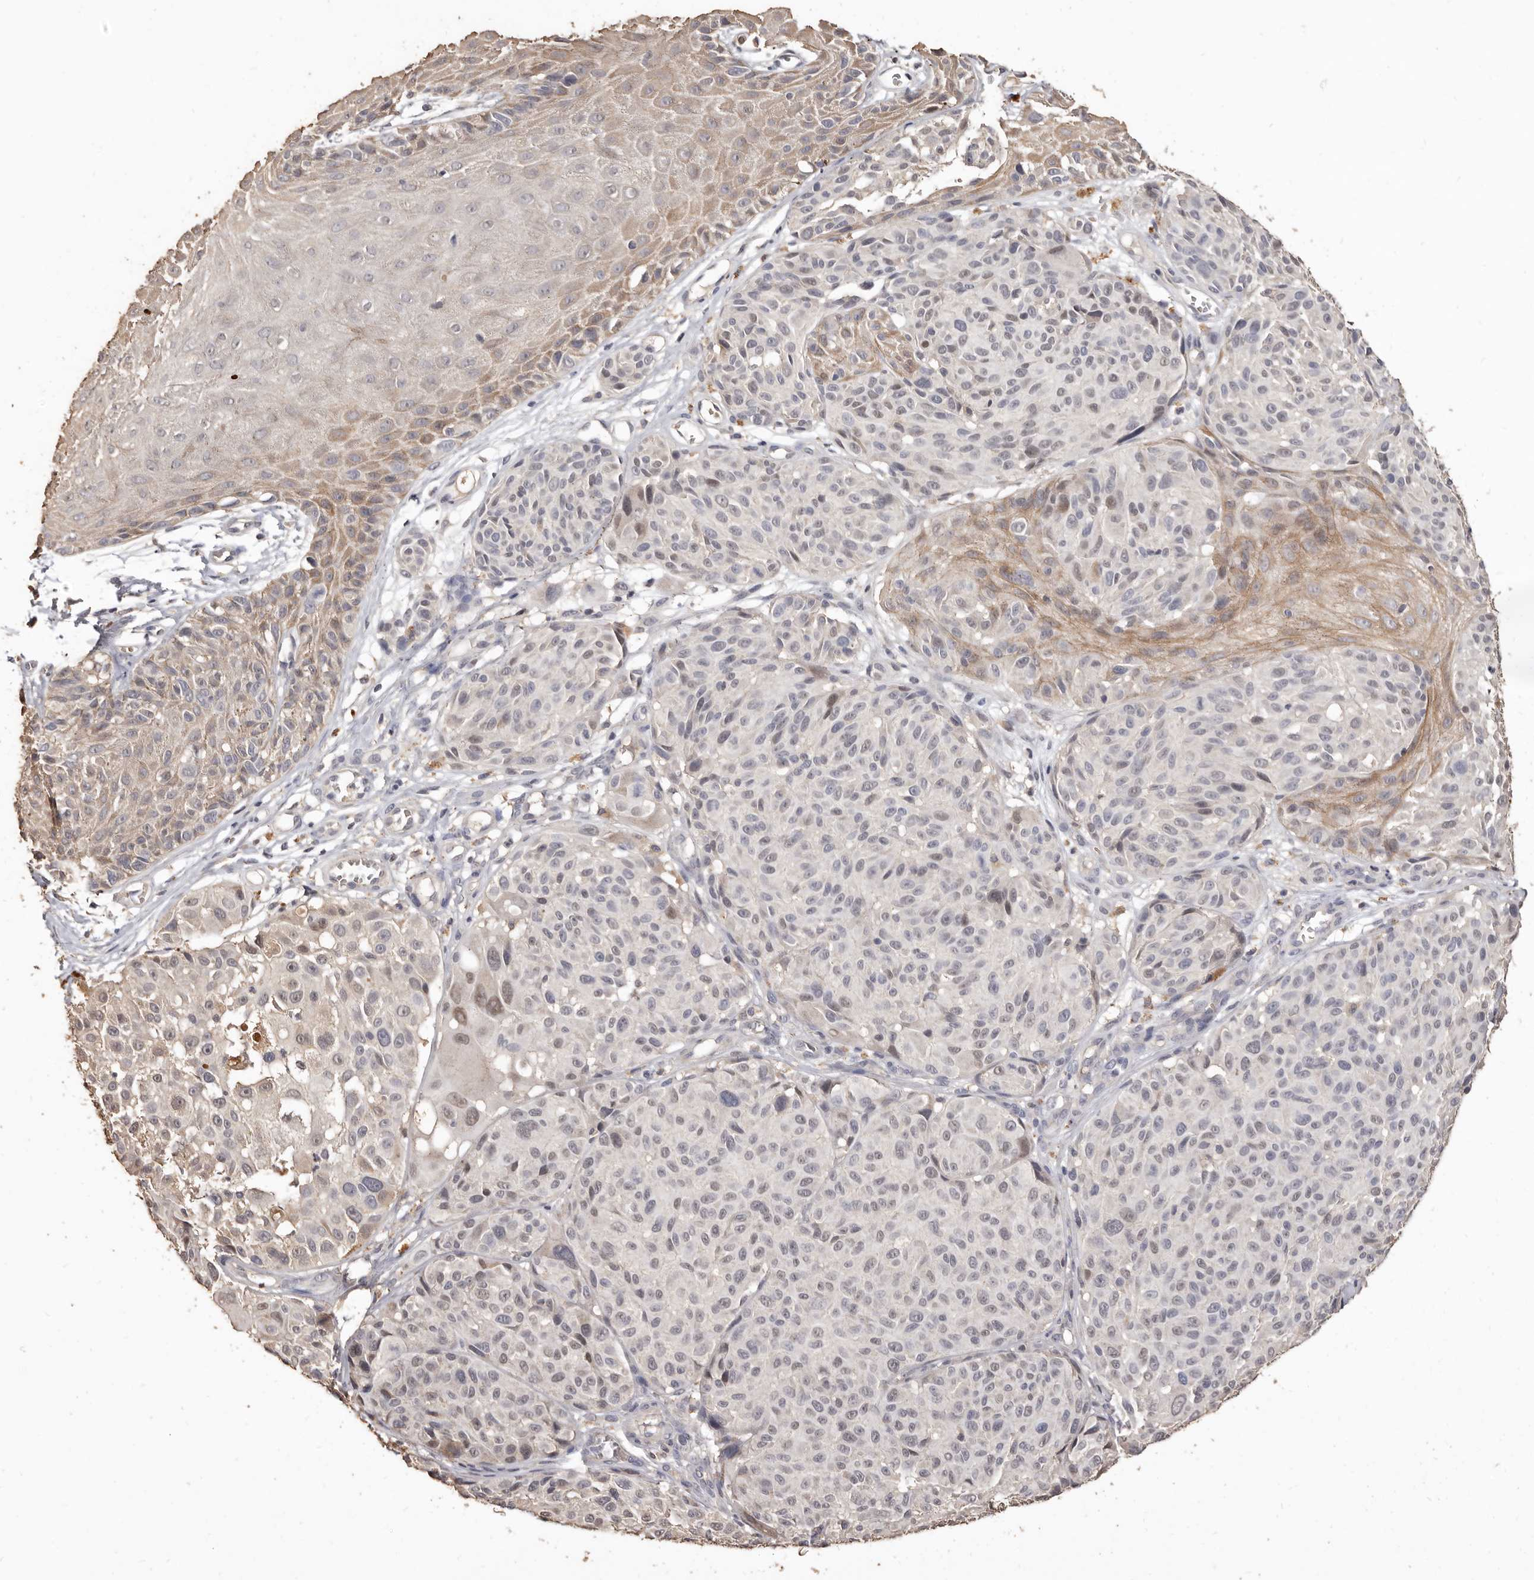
{"staining": {"intensity": "negative", "quantity": "none", "location": "none"}, "tissue": "melanoma", "cell_type": "Tumor cells", "image_type": "cancer", "snomed": [{"axis": "morphology", "description": "Malignant melanoma, NOS"}, {"axis": "topography", "description": "Skin"}], "caption": "Immunohistochemical staining of melanoma demonstrates no significant staining in tumor cells.", "gene": "INAVA", "patient": {"sex": "male", "age": 83}}